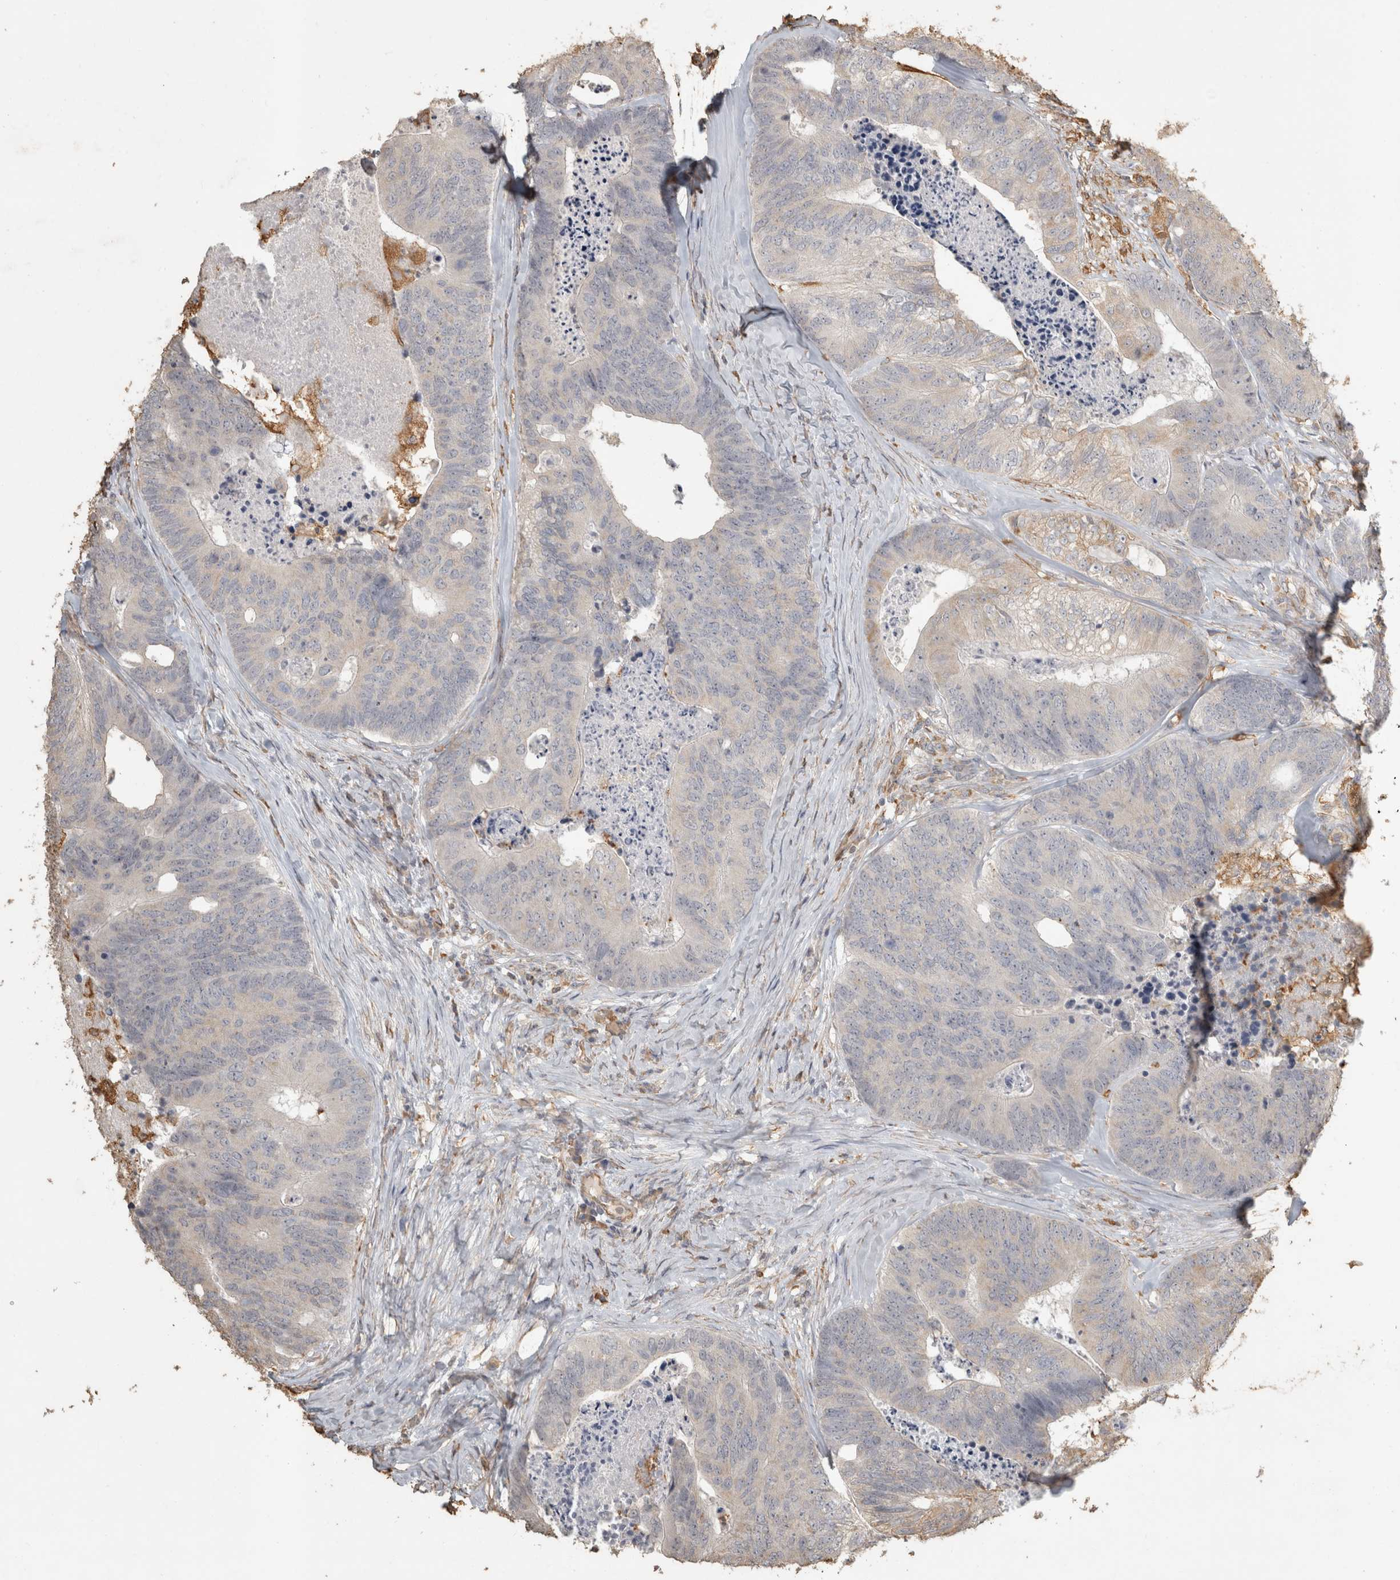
{"staining": {"intensity": "weak", "quantity": "<25%", "location": "cytoplasmic/membranous"}, "tissue": "colorectal cancer", "cell_type": "Tumor cells", "image_type": "cancer", "snomed": [{"axis": "morphology", "description": "Adenocarcinoma, NOS"}, {"axis": "topography", "description": "Colon"}], "caption": "Tumor cells are negative for brown protein staining in colorectal cancer (adenocarcinoma).", "gene": "REPS2", "patient": {"sex": "female", "age": 67}}